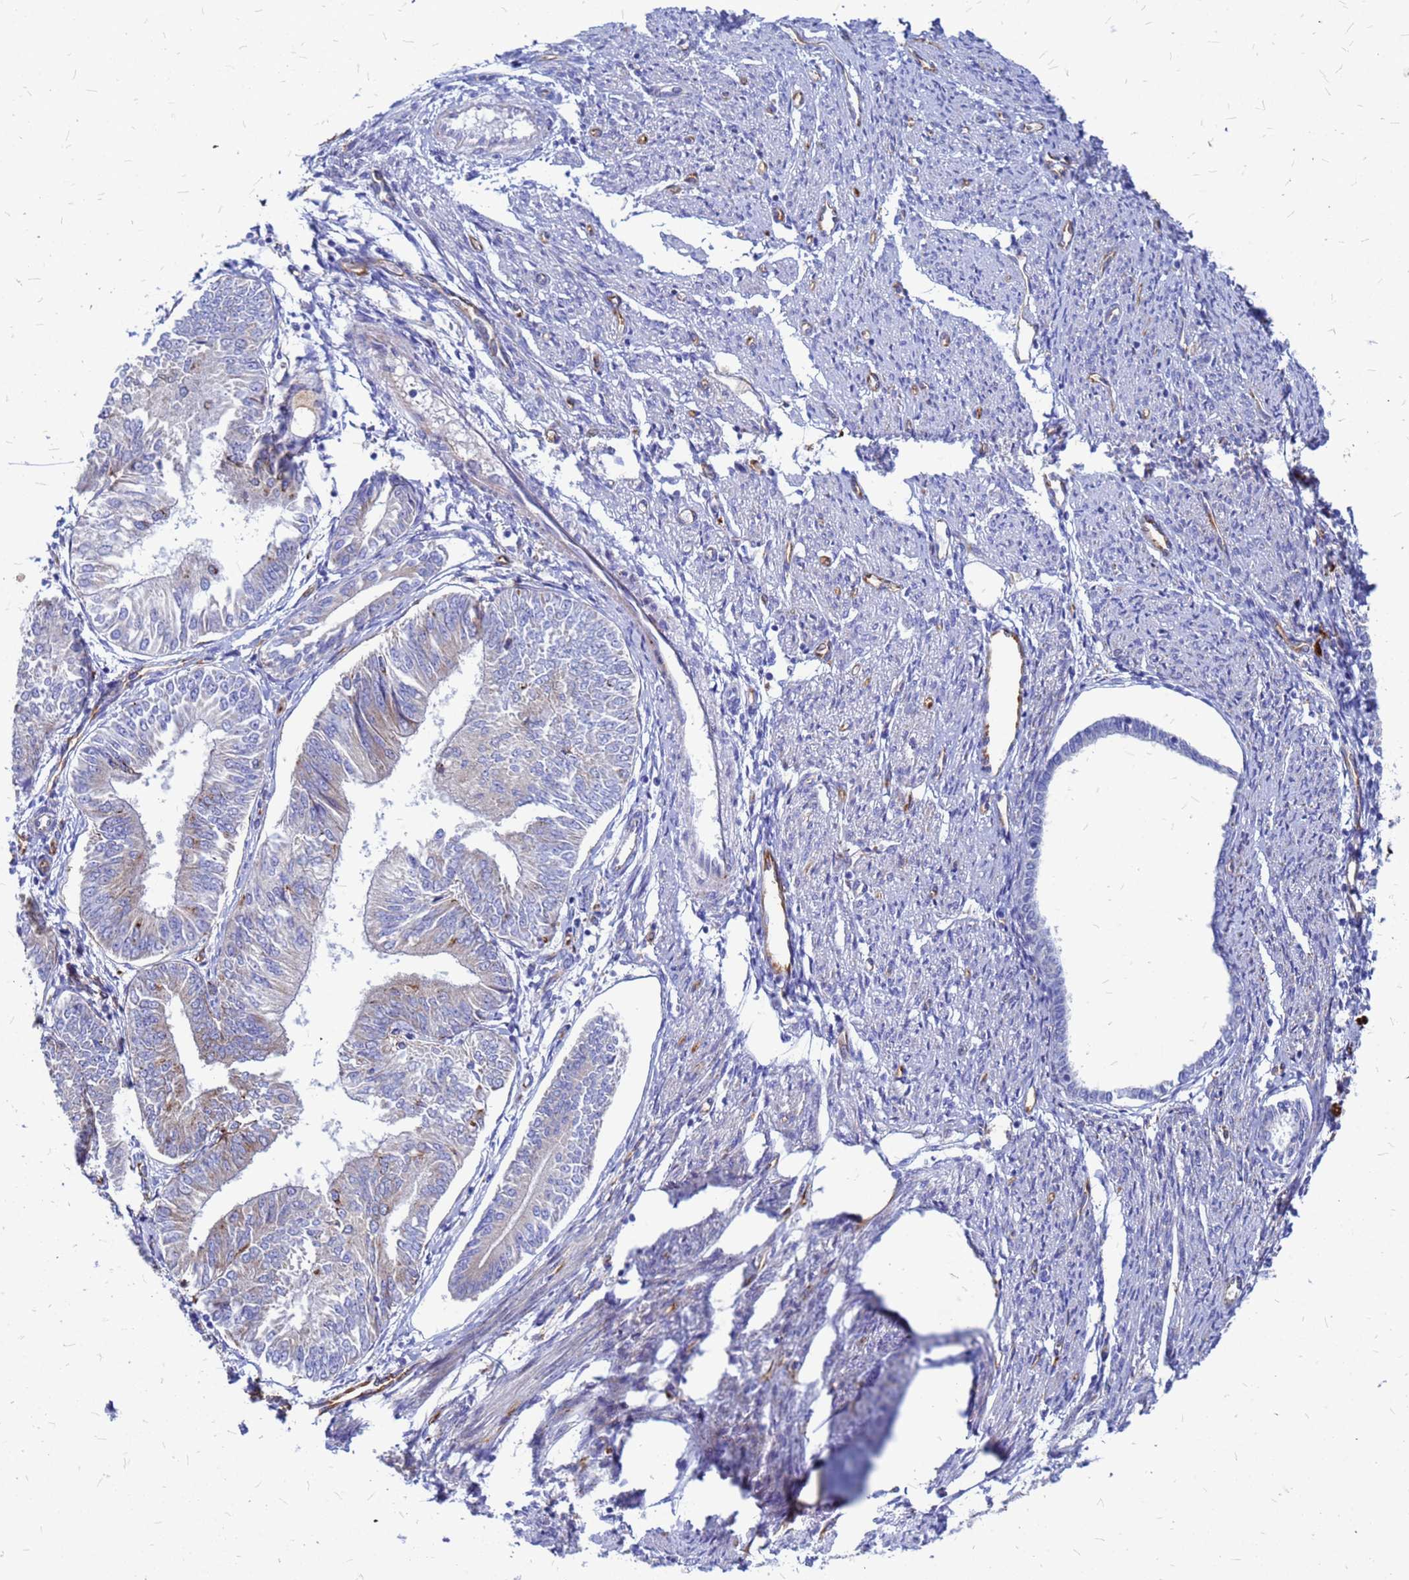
{"staining": {"intensity": "negative", "quantity": "none", "location": "none"}, "tissue": "endometrial cancer", "cell_type": "Tumor cells", "image_type": "cancer", "snomed": [{"axis": "morphology", "description": "Adenocarcinoma, NOS"}, {"axis": "topography", "description": "Endometrium"}], "caption": "Immunohistochemistry (IHC) image of neoplastic tissue: endometrial adenocarcinoma stained with DAB demonstrates no significant protein expression in tumor cells. (Brightfield microscopy of DAB immunohistochemistry (IHC) at high magnification).", "gene": "NOSTRIN", "patient": {"sex": "female", "age": 58}}